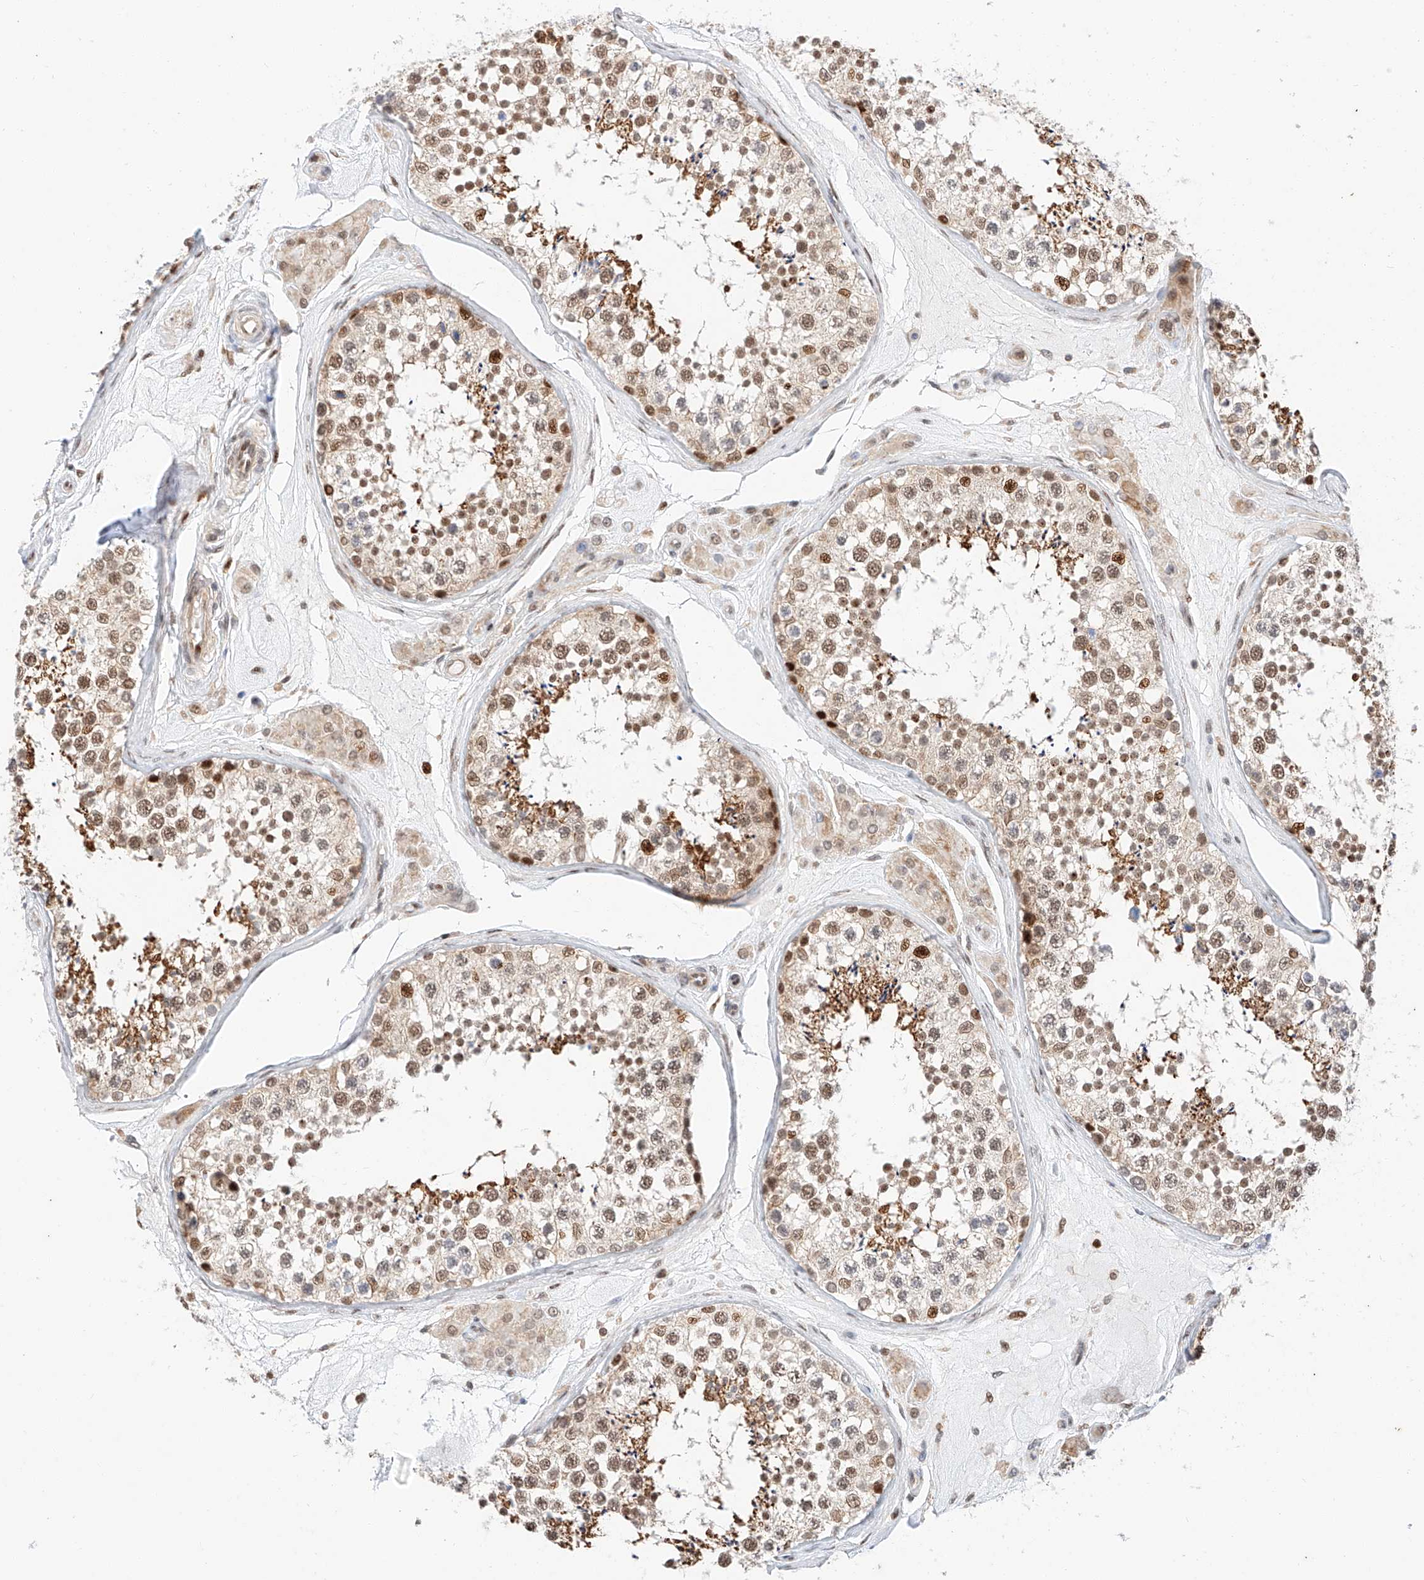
{"staining": {"intensity": "strong", "quantity": "25%-75%", "location": "cytoplasmic/membranous,nuclear"}, "tissue": "testis", "cell_type": "Cells in seminiferous ducts", "image_type": "normal", "snomed": [{"axis": "morphology", "description": "Normal tissue, NOS"}, {"axis": "topography", "description": "Testis"}], "caption": "Benign testis reveals strong cytoplasmic/membranous,nuclear expression in about 25%-75% of cells in seminiferous ducts, visualized by immunohistochemistry. (DAB (3,3'-diaminobenzidine) IHC with brightfield microscopy, high magnification).", "gene": "HDAC9", "patient": {"sex": "male", "age": 46}}